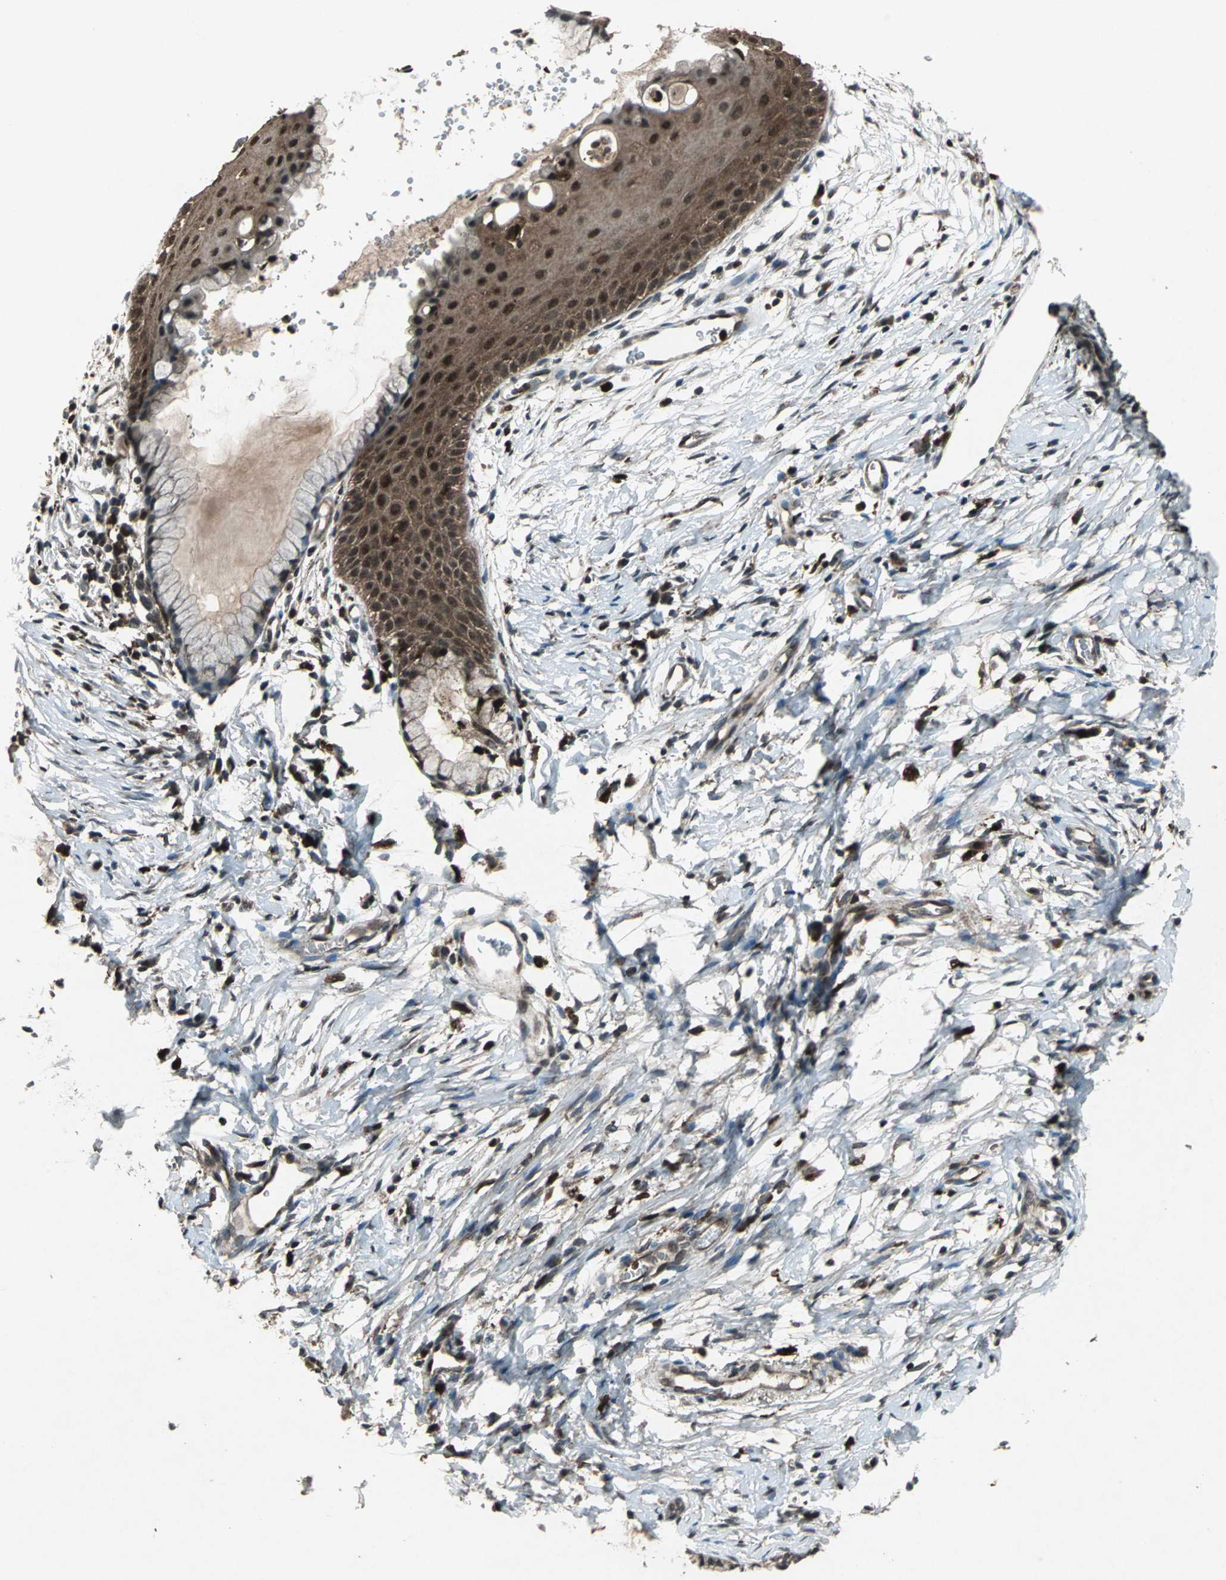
{"staining": {"intensity": "weak", "quantity": "<25%", "location": "cytoplasmic/membranous"}, "tissue": "cervix", "cell_type": "Glandular cells", "image_type": "normal", "snomed": [{"axis": "morphology", "description": "Normal tissue, NOS"}, {"axis": "topography", "description": "Cervix"}], "caption": "Histopathology image shows no protein positivity in glandular cells of unremarkable cervix.", "gene": "PYCARD", "patient": {"sex": "female", "age": 39}}